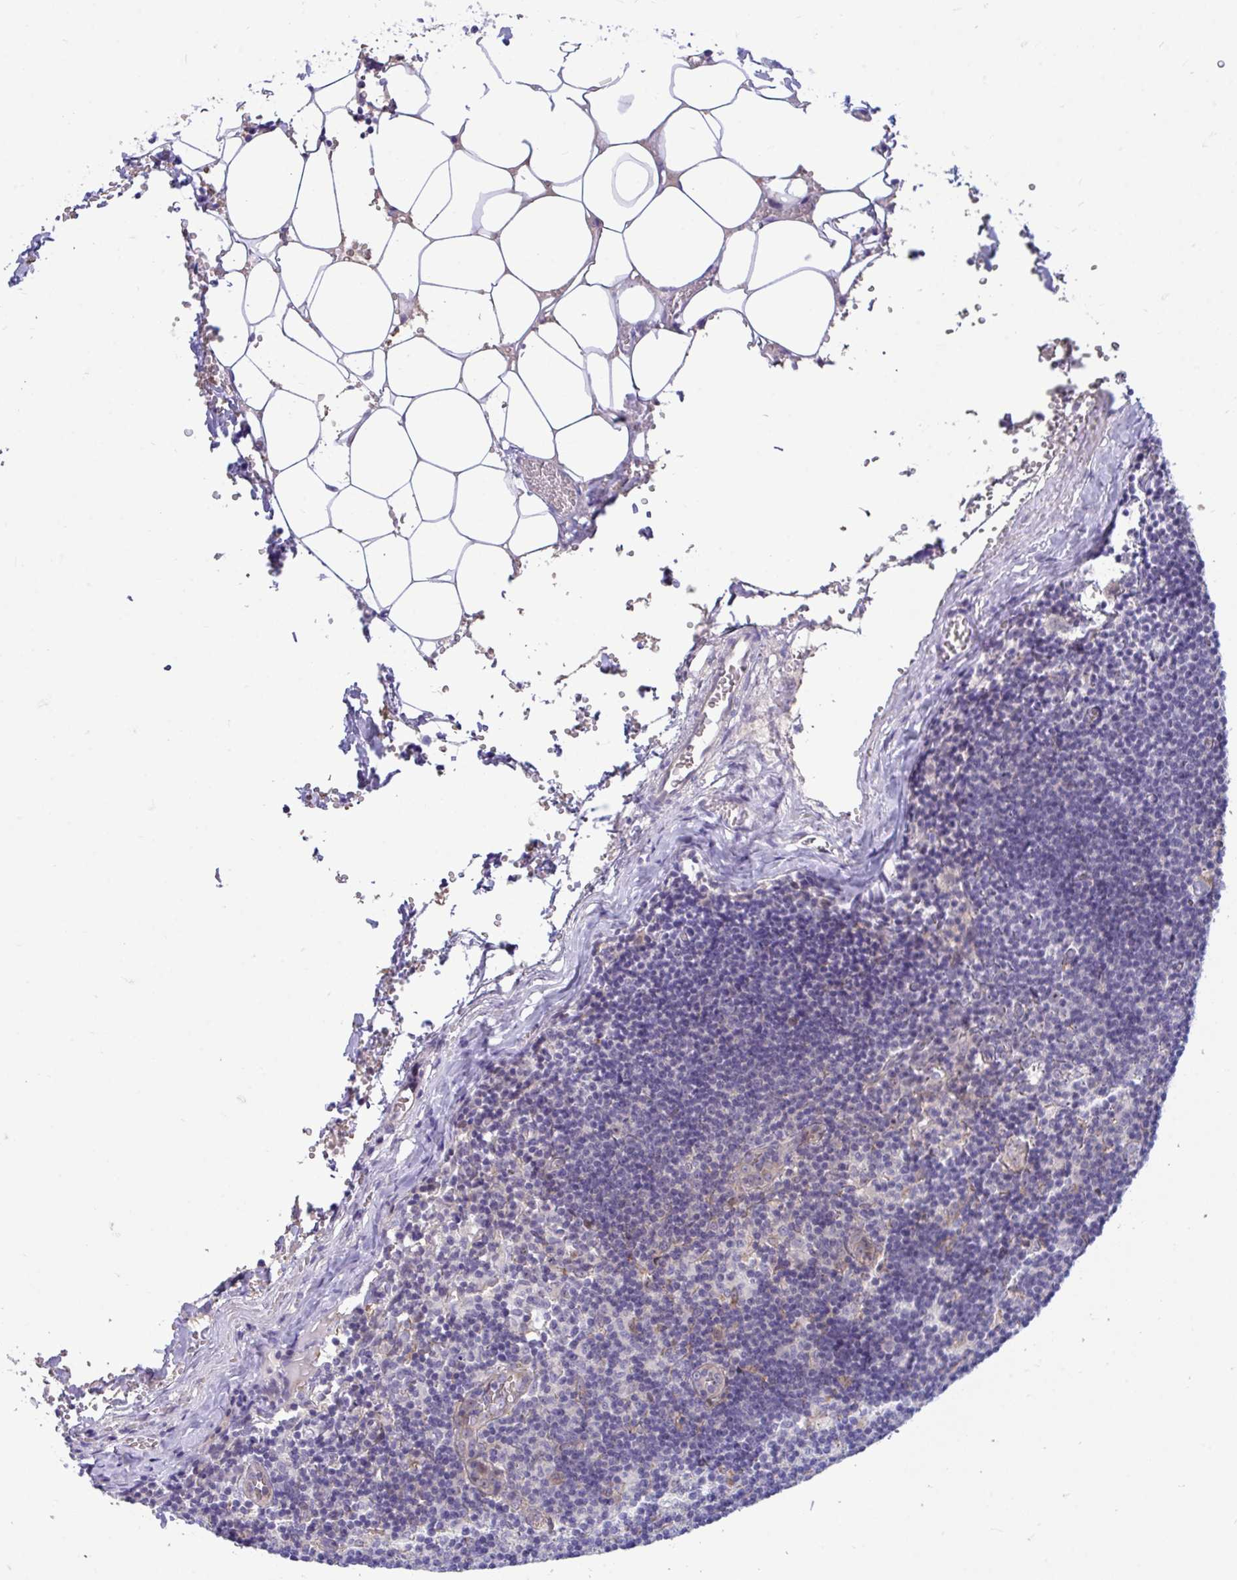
{"staining": {"intensity": "negative", "quantity": "none", "location": "none"}, "tissue": "lymph node", "cell_type": "Non-germinal center cells", "image_type": "normal", "snomed": [{"axis": "morphology", "description": "Normal tissue, NOS"}, {"axis": "topography", "description": "Lymph node"}], "caption": "Histopathology image shows no protein staining in non-germinal center cells of benign lymph node. Brightfield microscopy of immunohistochemistry (IHC) stained with DAB (brown) and hematoxylin (blue), captured at high magnification.", "gene": "CENPQ", "patient": {"sex": "female", "age": 31}}